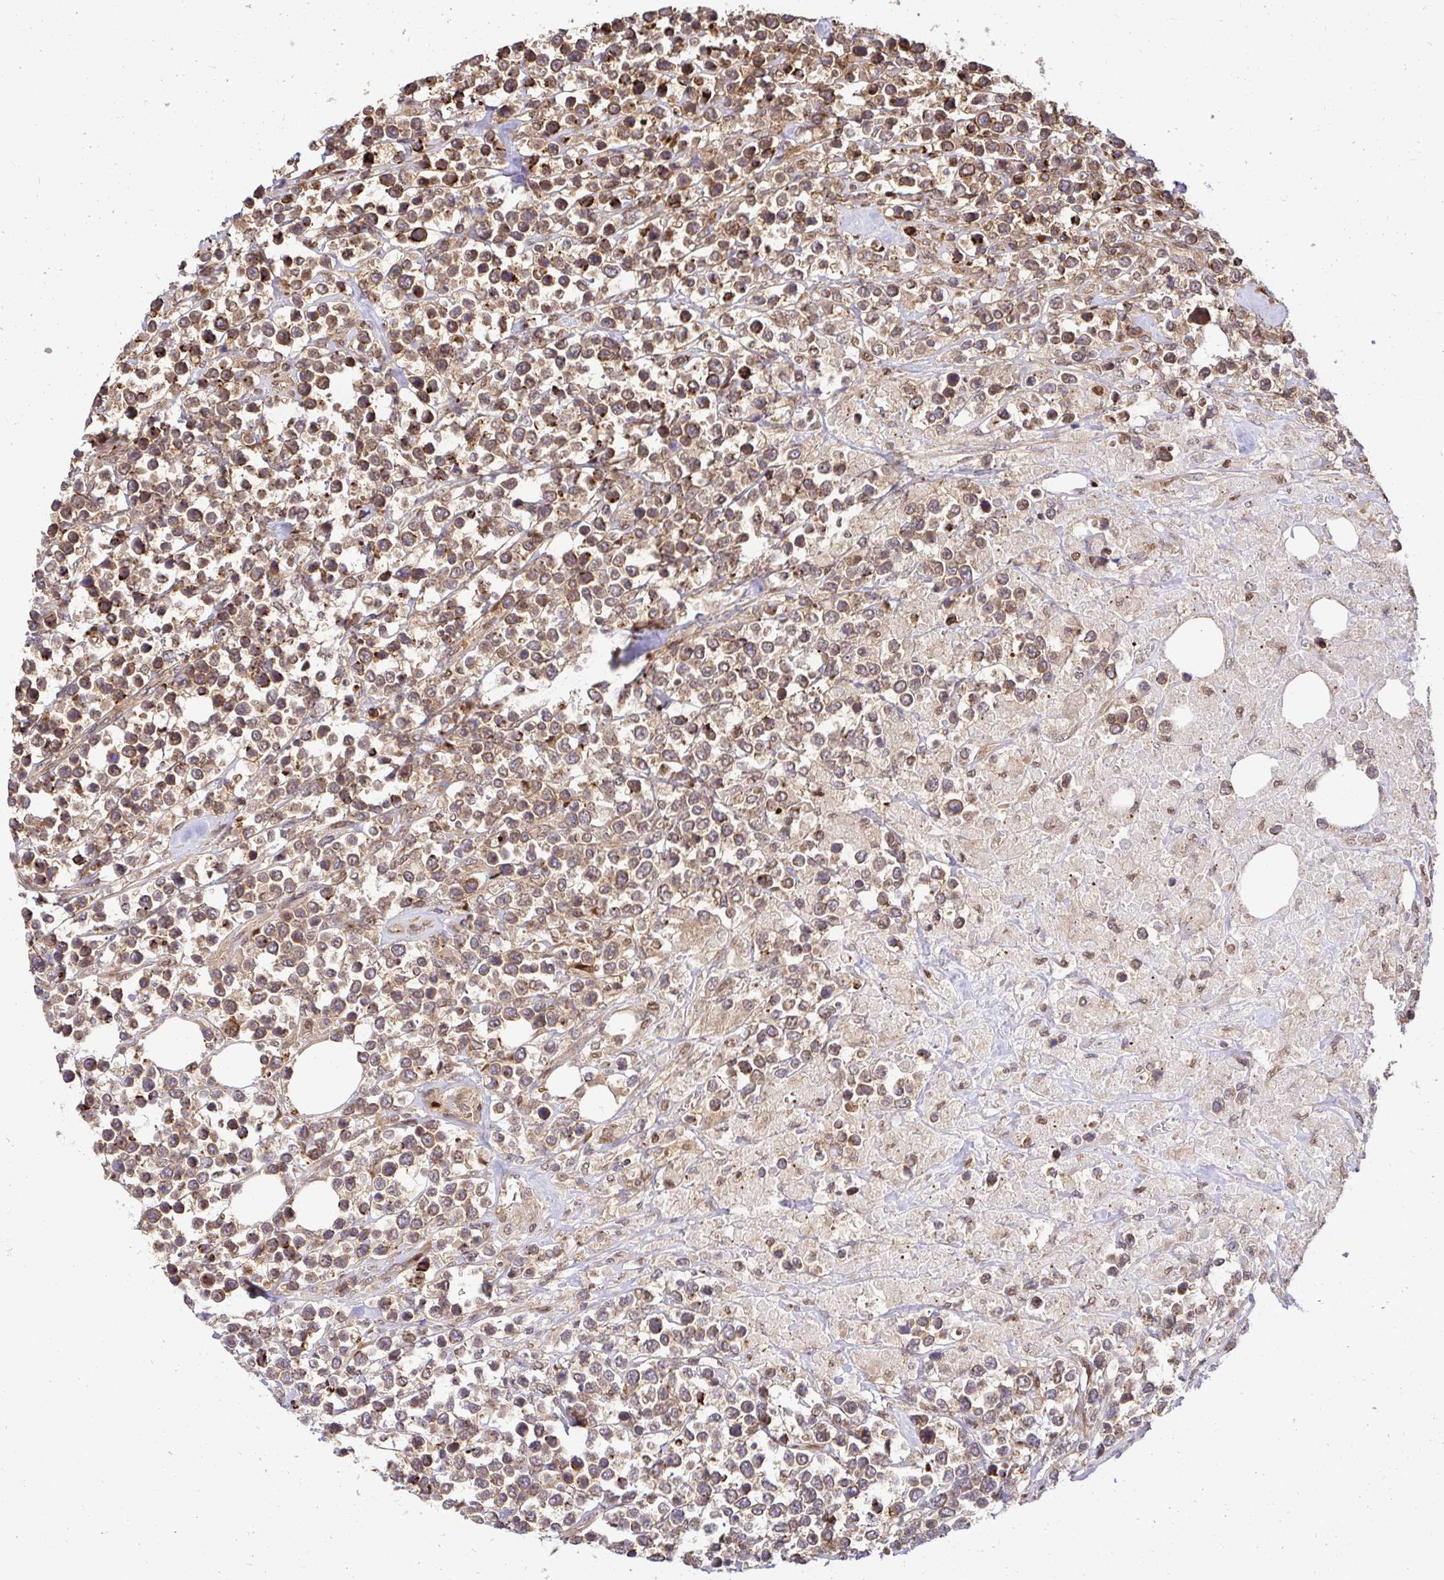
{"staining": {"intensity": "weak", "quantity": "25%-75%", "location": "cytoplasmic/membranous"}, "tissue": "lymphoma", "cell_type": "Tumor cells", "image_type": "cancer", "snomed": [{"axis": "morphology", "description": "Malignant lymphoma, non-Hodgkin's type, High grade"}, {"axis": "topography", "description": "Soft tissue"}], "caption": "A brown stain highlights weak cytoplasmic/membranous staining of a protein in lymphoma tumor cells. (Brightfield microscopy of DAB IHC at high magnification).", "gene": "PSMA4", "patient": {"sex": "female", "age": 56}}